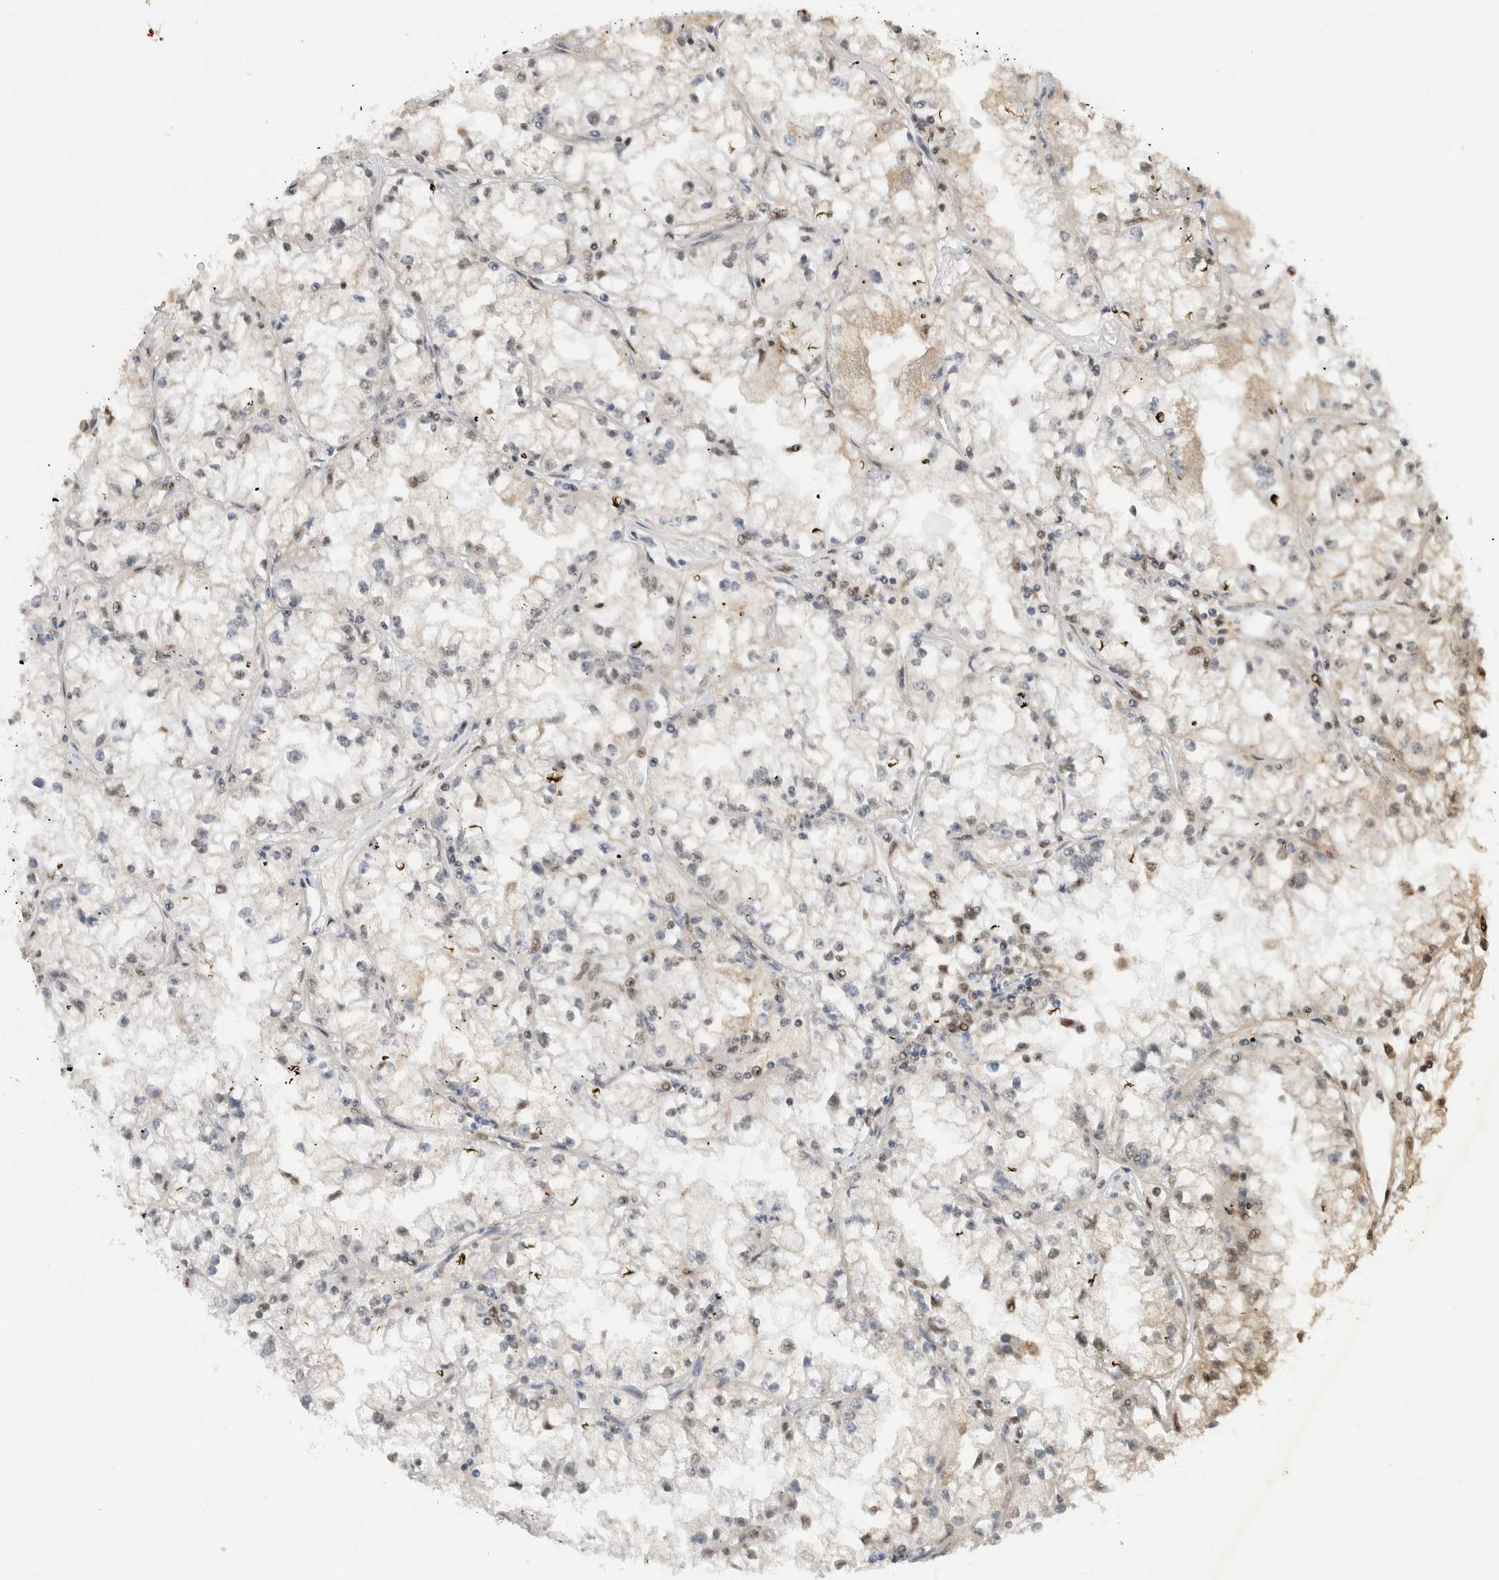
{"staining": {"intensity": "weak", "quantity": "<25%", "location": "nuclear"}, "tissue": "renal cancer", "cell_type": "Tumor cells", "image_type": "cancer", "snomed": [{"axis": "morphology", "description": "Adenocarcinoma, NOS"}, {"axis": "topography", "description": "Kidney"}], "caption": "Tumor cells are negative for brown protein staining in renal cancer (adenocarcinoma). The staining was performed using DAB to visualize the protein expression in brown, while the nuclei were stained in blue with hematoxylin (Magnification: 20x).", "gene": "NCAPG2", "patient": {"sex": "male", "age": 56}}